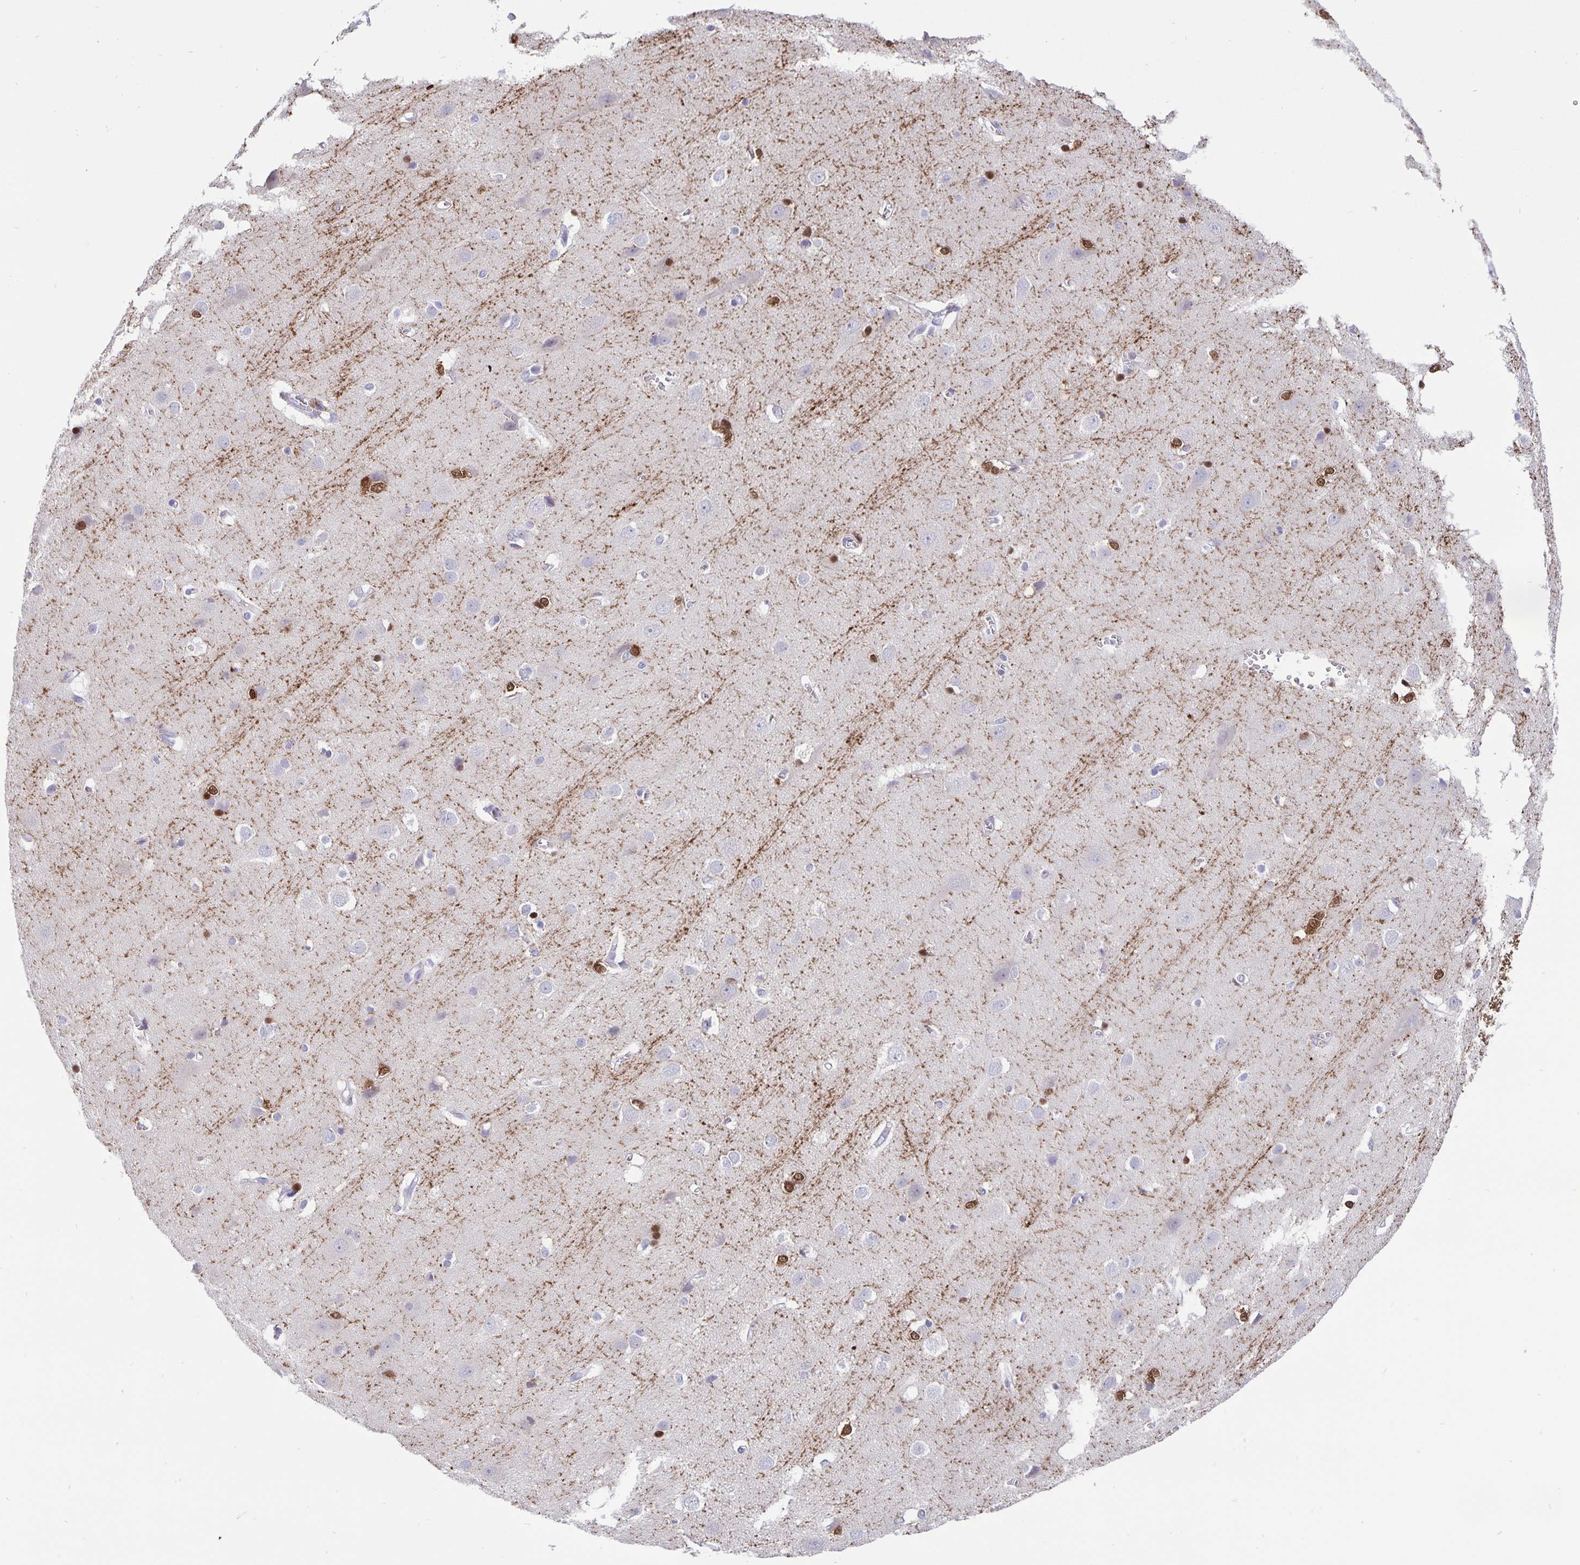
{"staining": {"intensity": "negative", "quantity": "none", "location": "none"}, "tissue": "cerebral cortex", "cell_type": "Endothelial cells", "image_type": "normal", "snomed": [{"axis": "morphology", "description": "Normal tissue, NOS"}, {"axis": "topography", "description": "Cerebral cortex"}], "caption": "Normal cerebral cortex was stained to show a protein in brown. There is no significant positivity in endothelial cells. (Immunohistochemistry, brightfield microscopy, high magnification).", "gene": "ERMN", "patient": {"sex": "male", "age": 37}}